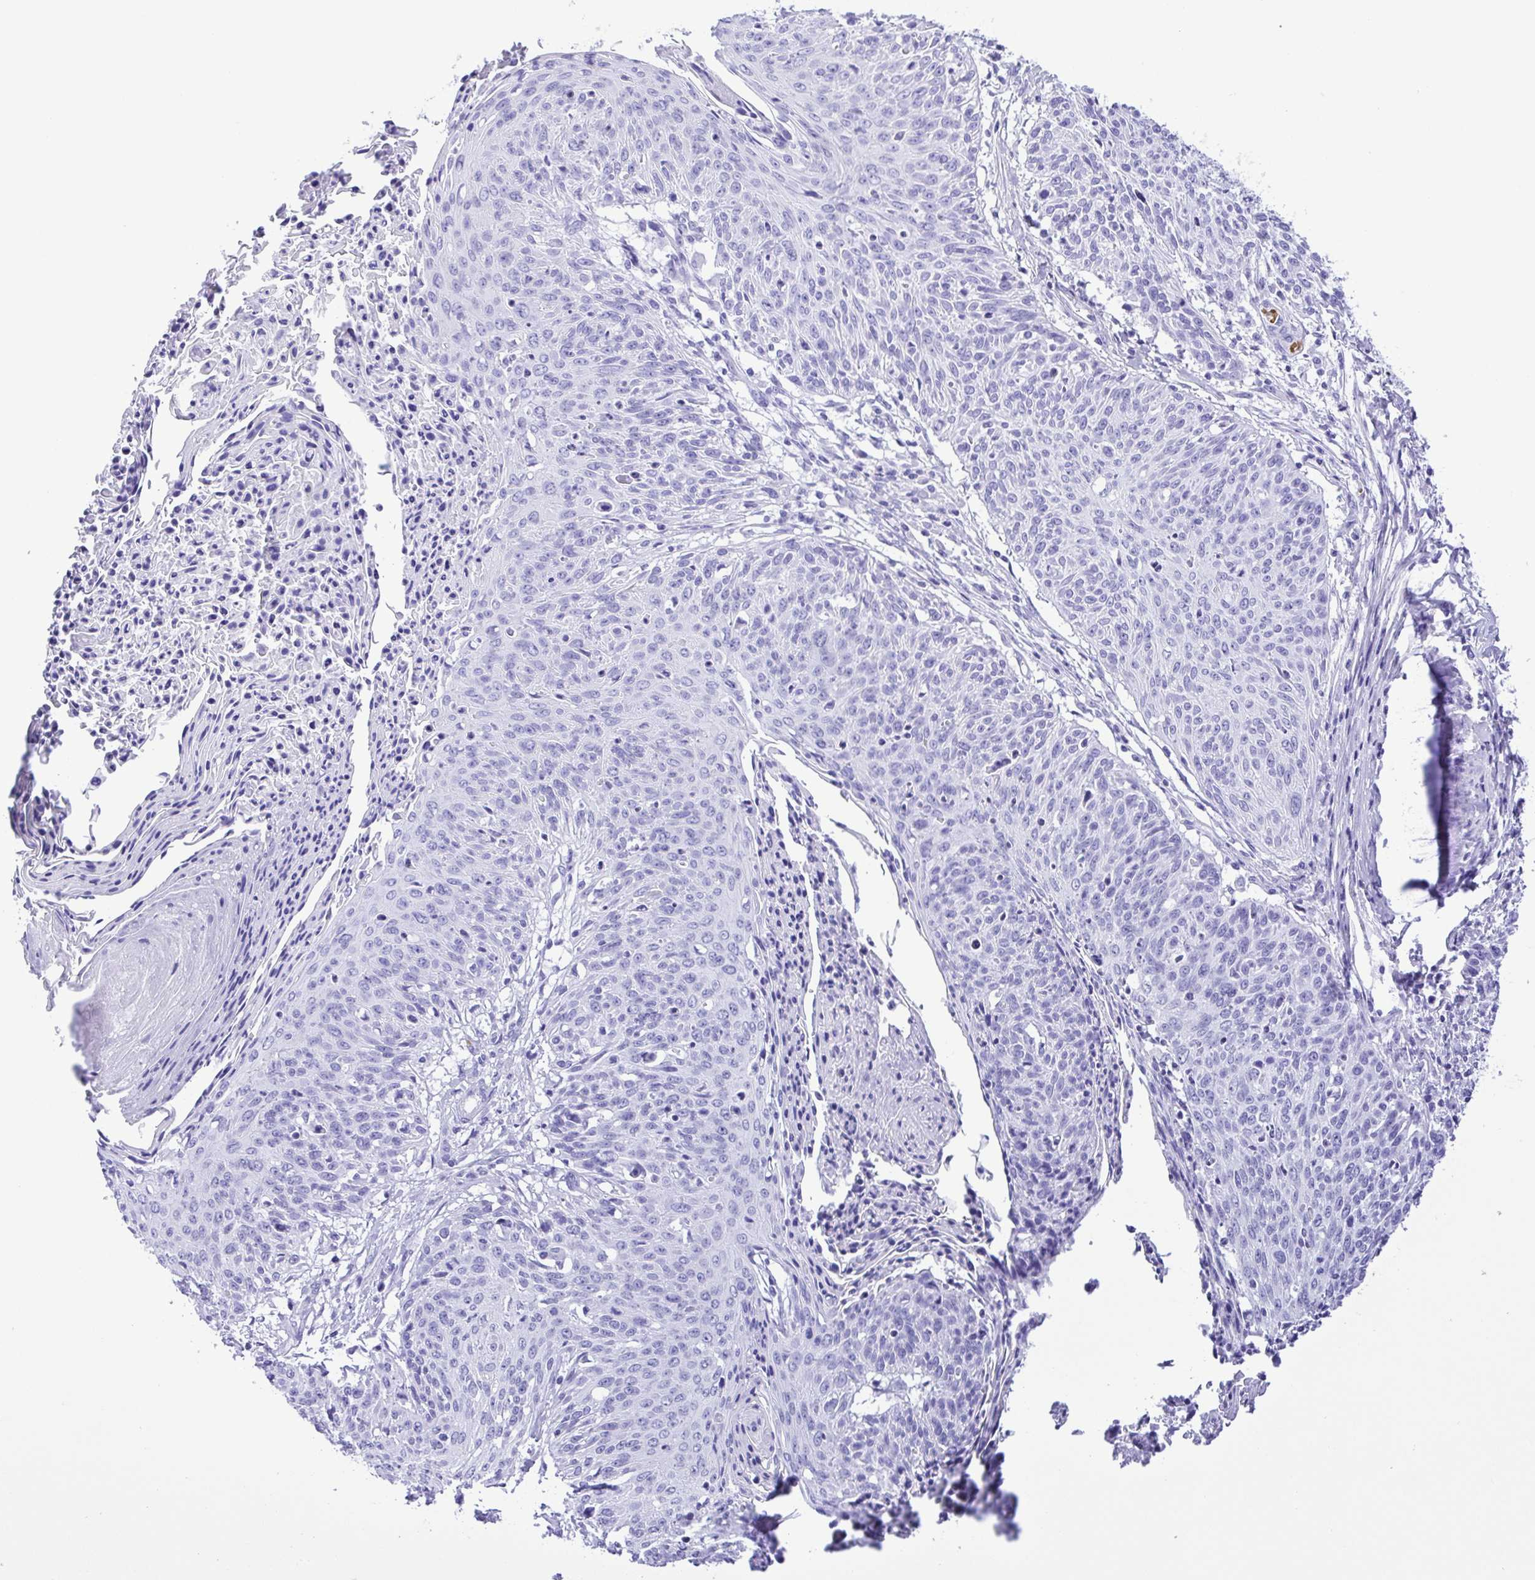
{"staining": {"intensity": "negative", "quantity": "none", "location": "none"}, "tissue": "cervical cancer", "cell_type": "Tumor cells", "image_type": "cancer", "snomed": [{"axis": "morphology", "description": "Squamous cell carcinoma, NOS"}, {"axis": "topography", "description": "Cervix"}], "caption": "Human squamous cell carcinoma (cervical) stained for a protein using immunohistochemistry (IHC) shows no staining in tumor cells.", "gene": "SYT1", "patient": {"sex": "female", "age": 45}}